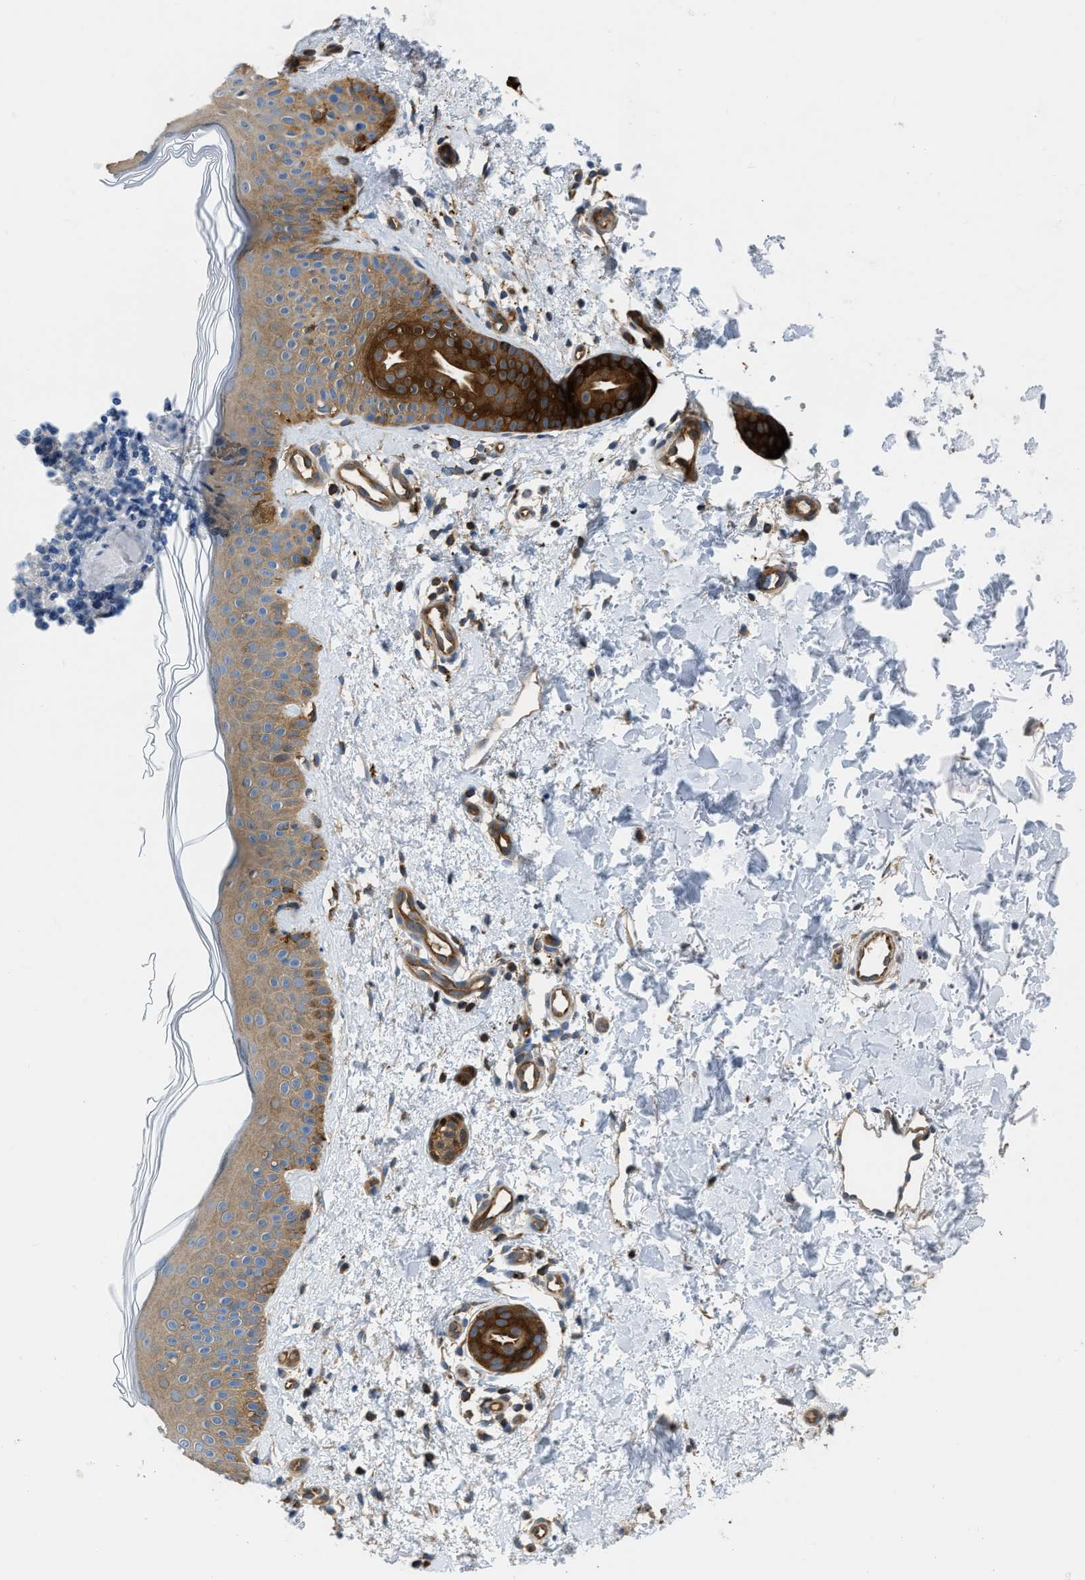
{"staining": {"intensity": "negative", "quantity": "none", "location": "none"}, "tissue": "skin", "cell_type": "Fibroblasts", "image_type": "normal", "snomed": [{"axis": "morphology", "description": "Normal tissue, NOS"}, {"axis": "morphology", "description": "Malignant melanoma, NOS"}, {"axis": "topography", "description": "Skin"}], "caption": "A high-resolution histopathology image shows IHC staining of normal skin, which shows no significant staining in fibroblasts.", "gene": "PFKP", "patient": {"sex": "male", "age": 83}}